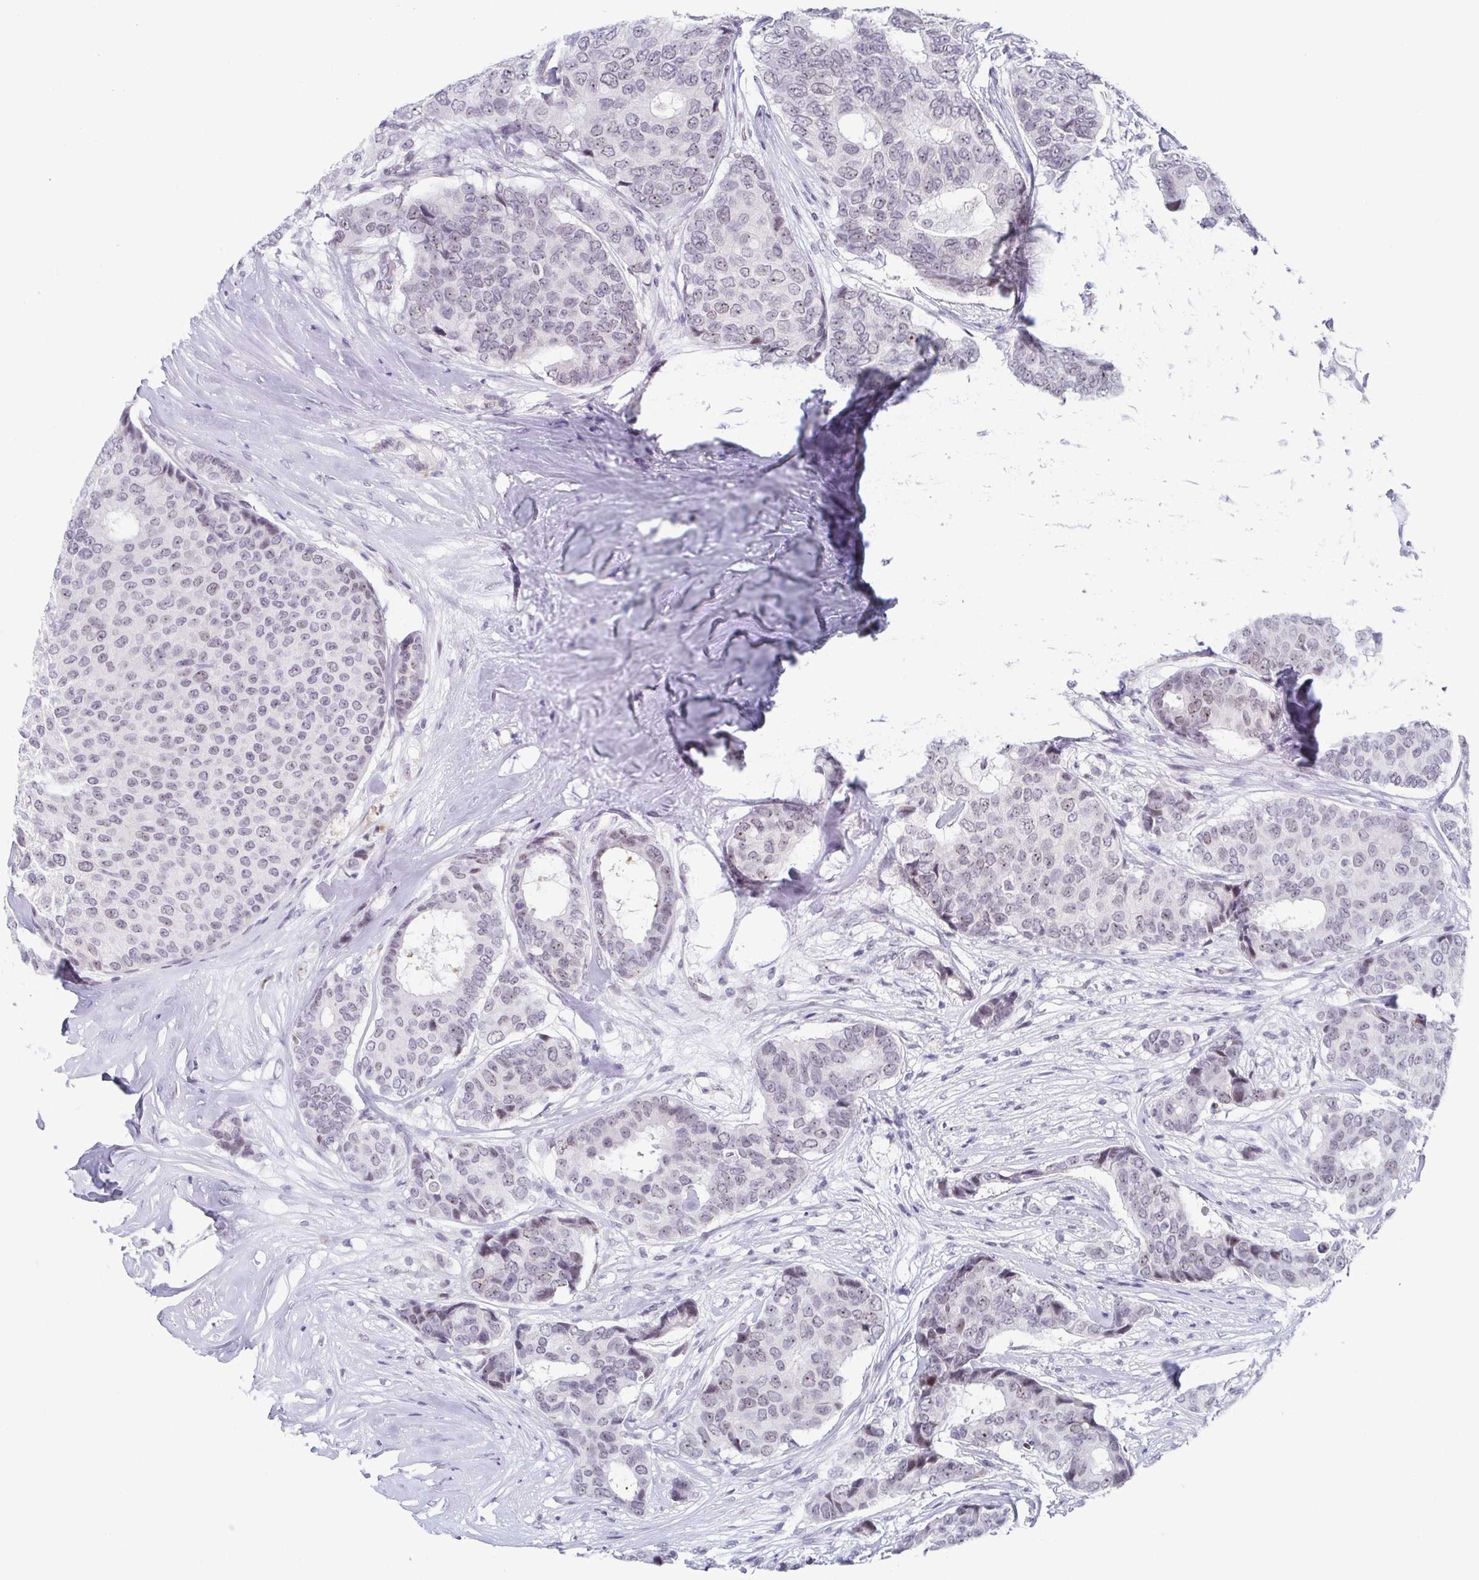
{"staining": {"intensity": "negative", "quantity": "none", "location": "none"}, "tissue": "breast cancer", "cell_type": "Tumor cells", "image_type": "cancer", "snomed": [{"axis": "morphology", "description": "Duct carcinoma"}, {"axis": "topography", "description": "Breast"}], "caption": "Immunohistochemistry (IHC) of breast cancer shows no expression in tumor cells. The staining was performed using DAB to visualize the protein expression in brown, while the nuclei were stained in blue with hematoxylin (Magnification: 20x).", "gene": "EXOSC7", "patient": {"sex": "female", "age": 75}}